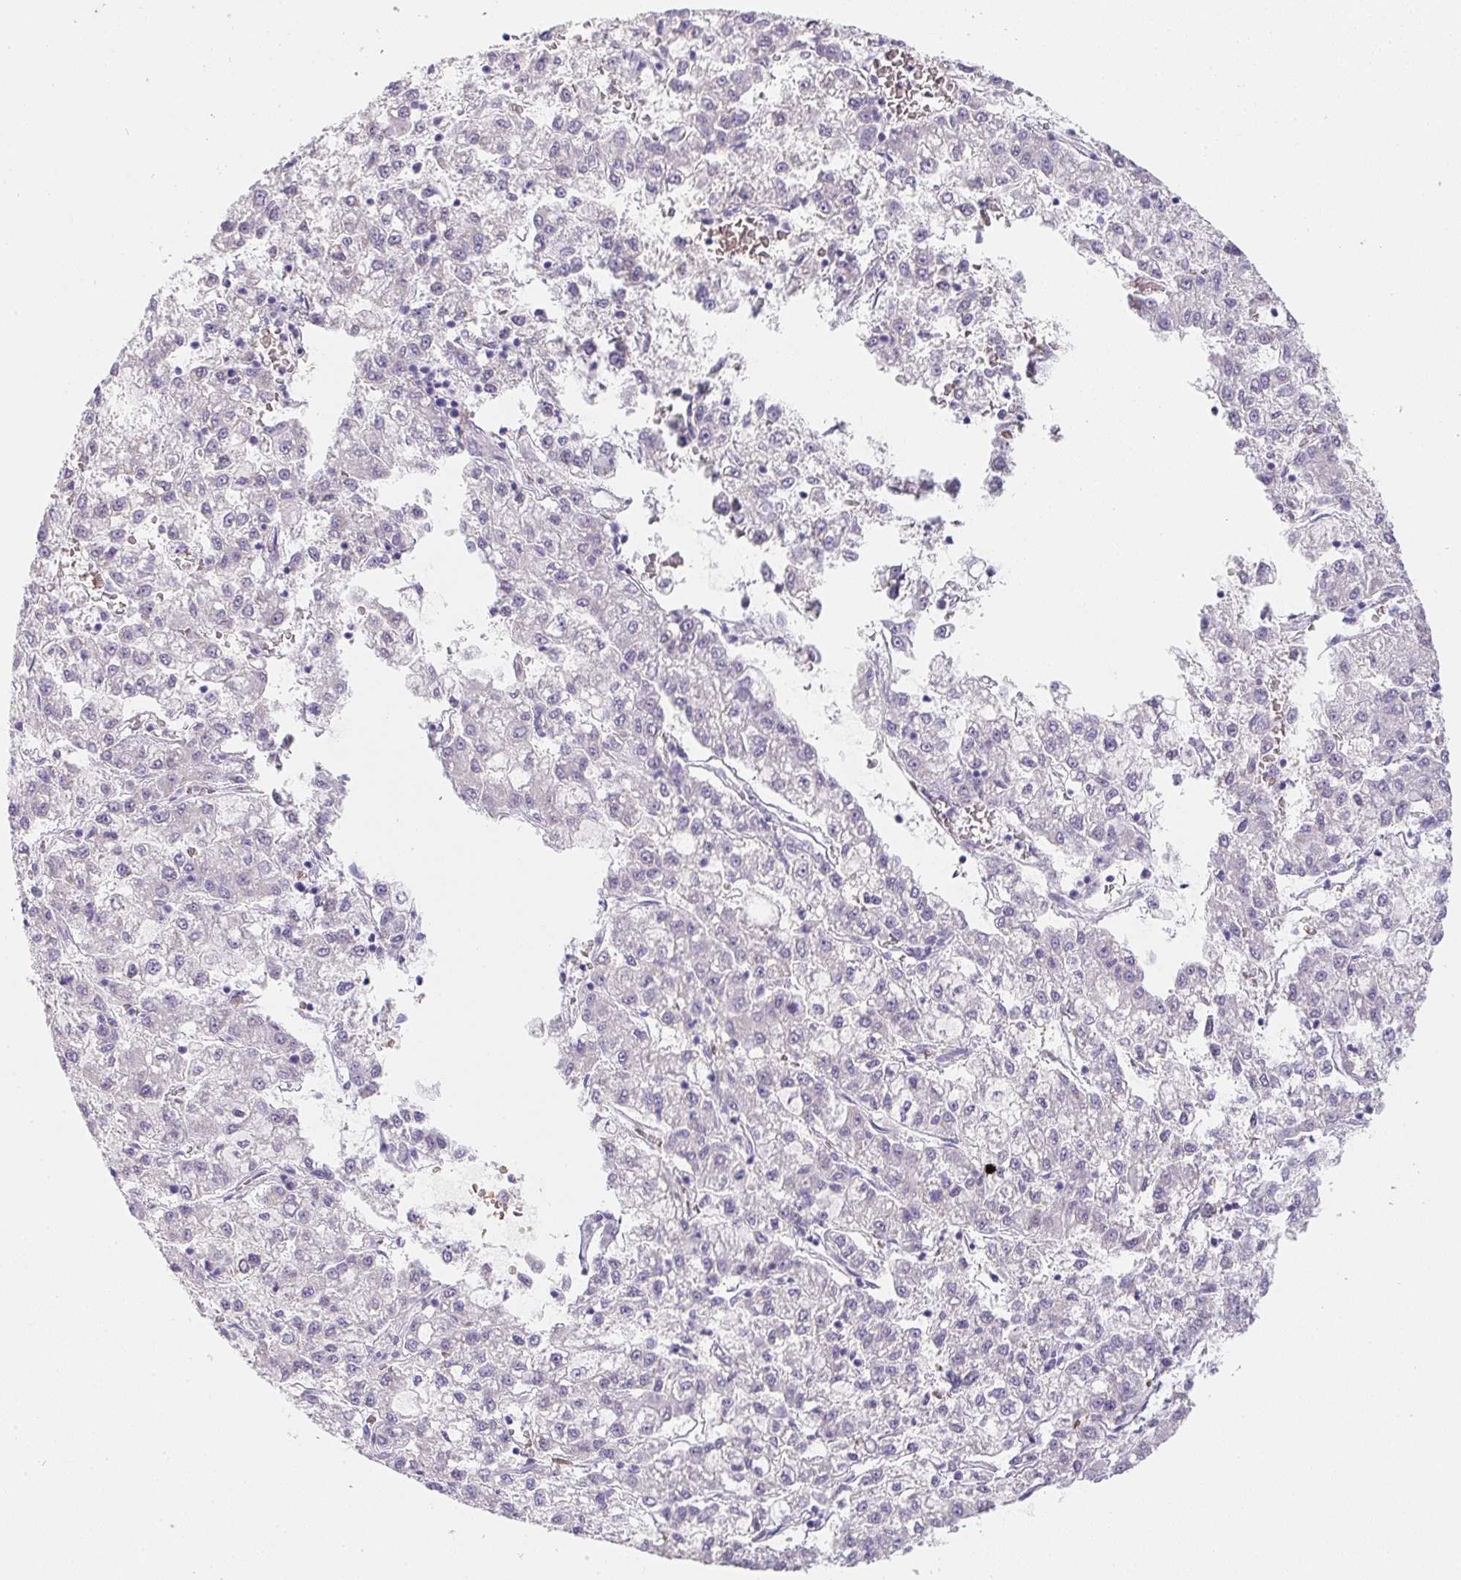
{"staining": {"intensity": "negative", "quantity": "none", "location": "none"}, "tissue": "liver cancer", "cell_type": "Tumor cells", "image_type": "cancer", "snomed": [{"axis": "morphology", "description": "Carcinoma, Hepatocellular, NOS"}, {"axis": "topography", "description": "Liver"}], "caption": "This image is of liver cancer stained with IHC to label a protein in brown with the nuclei are counter-stained blue. There is no expression in tumor cells. (DAB (3,3'-diaminobenzidine) immunohistochemistry (IHC) visualized using brightfield microscopy, high magnification).", "gene": "DCD", "patient": {"sex": "male", "age": 40}}